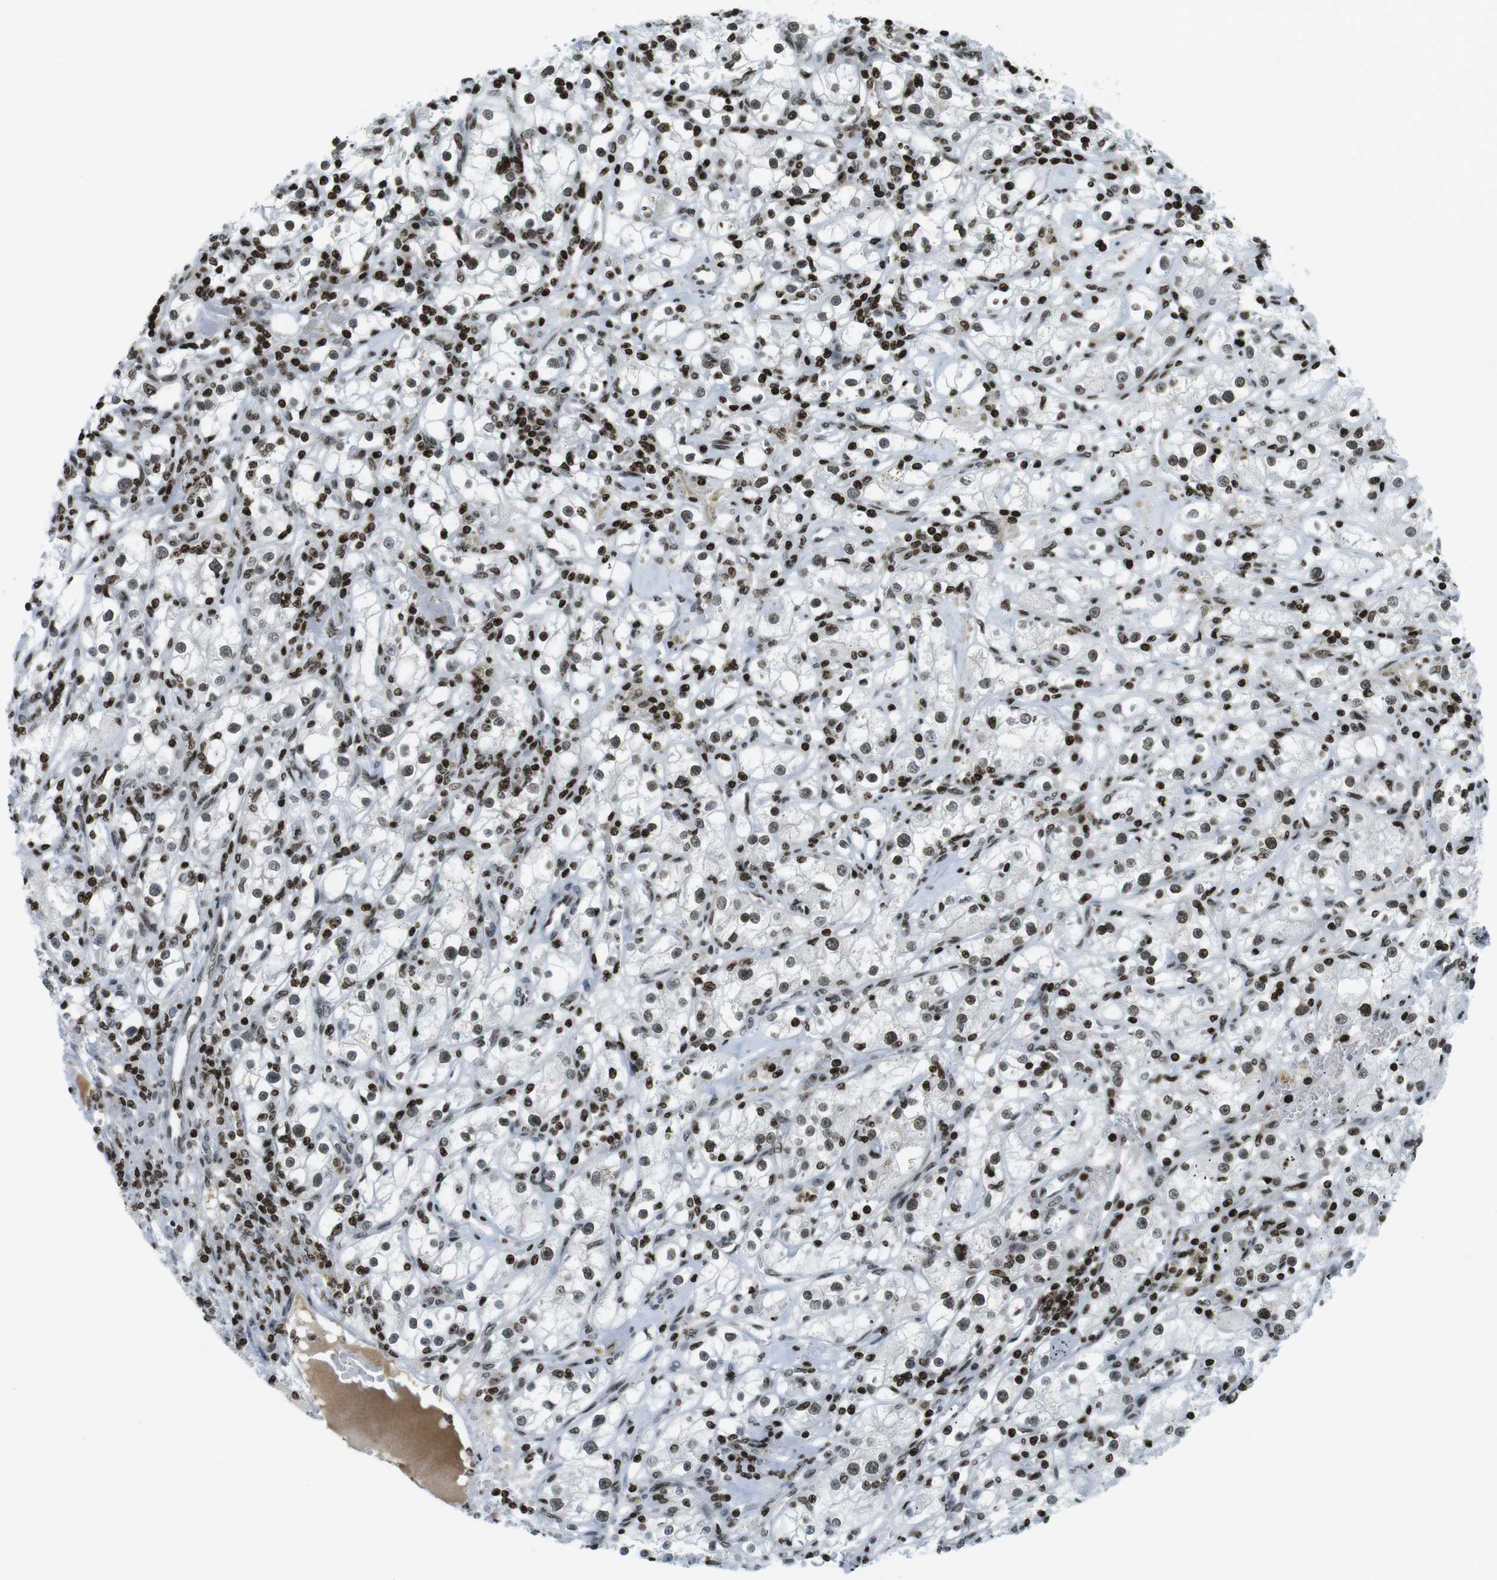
{"staining": {"intensity": "moderate", "quantity": ">75%", "location": "nuclear"}, "tissue": "renal cancer", "cell_type": "Tumor cells", "image_type": "cancer", "snomed": [{"axis": "morphology", "description": "Adenocarcinoma, NOS"}, {"axis": "topography", "description": "Kidney"}], "caption": "DAB immunohistochemical staining of renal cancer (adenocarcinoma) shows moderate nuclear protein staining in approximately >75% of tumor cells.", "gene": "H2AC8", "patient": {"sex": "male", "age": 56}}